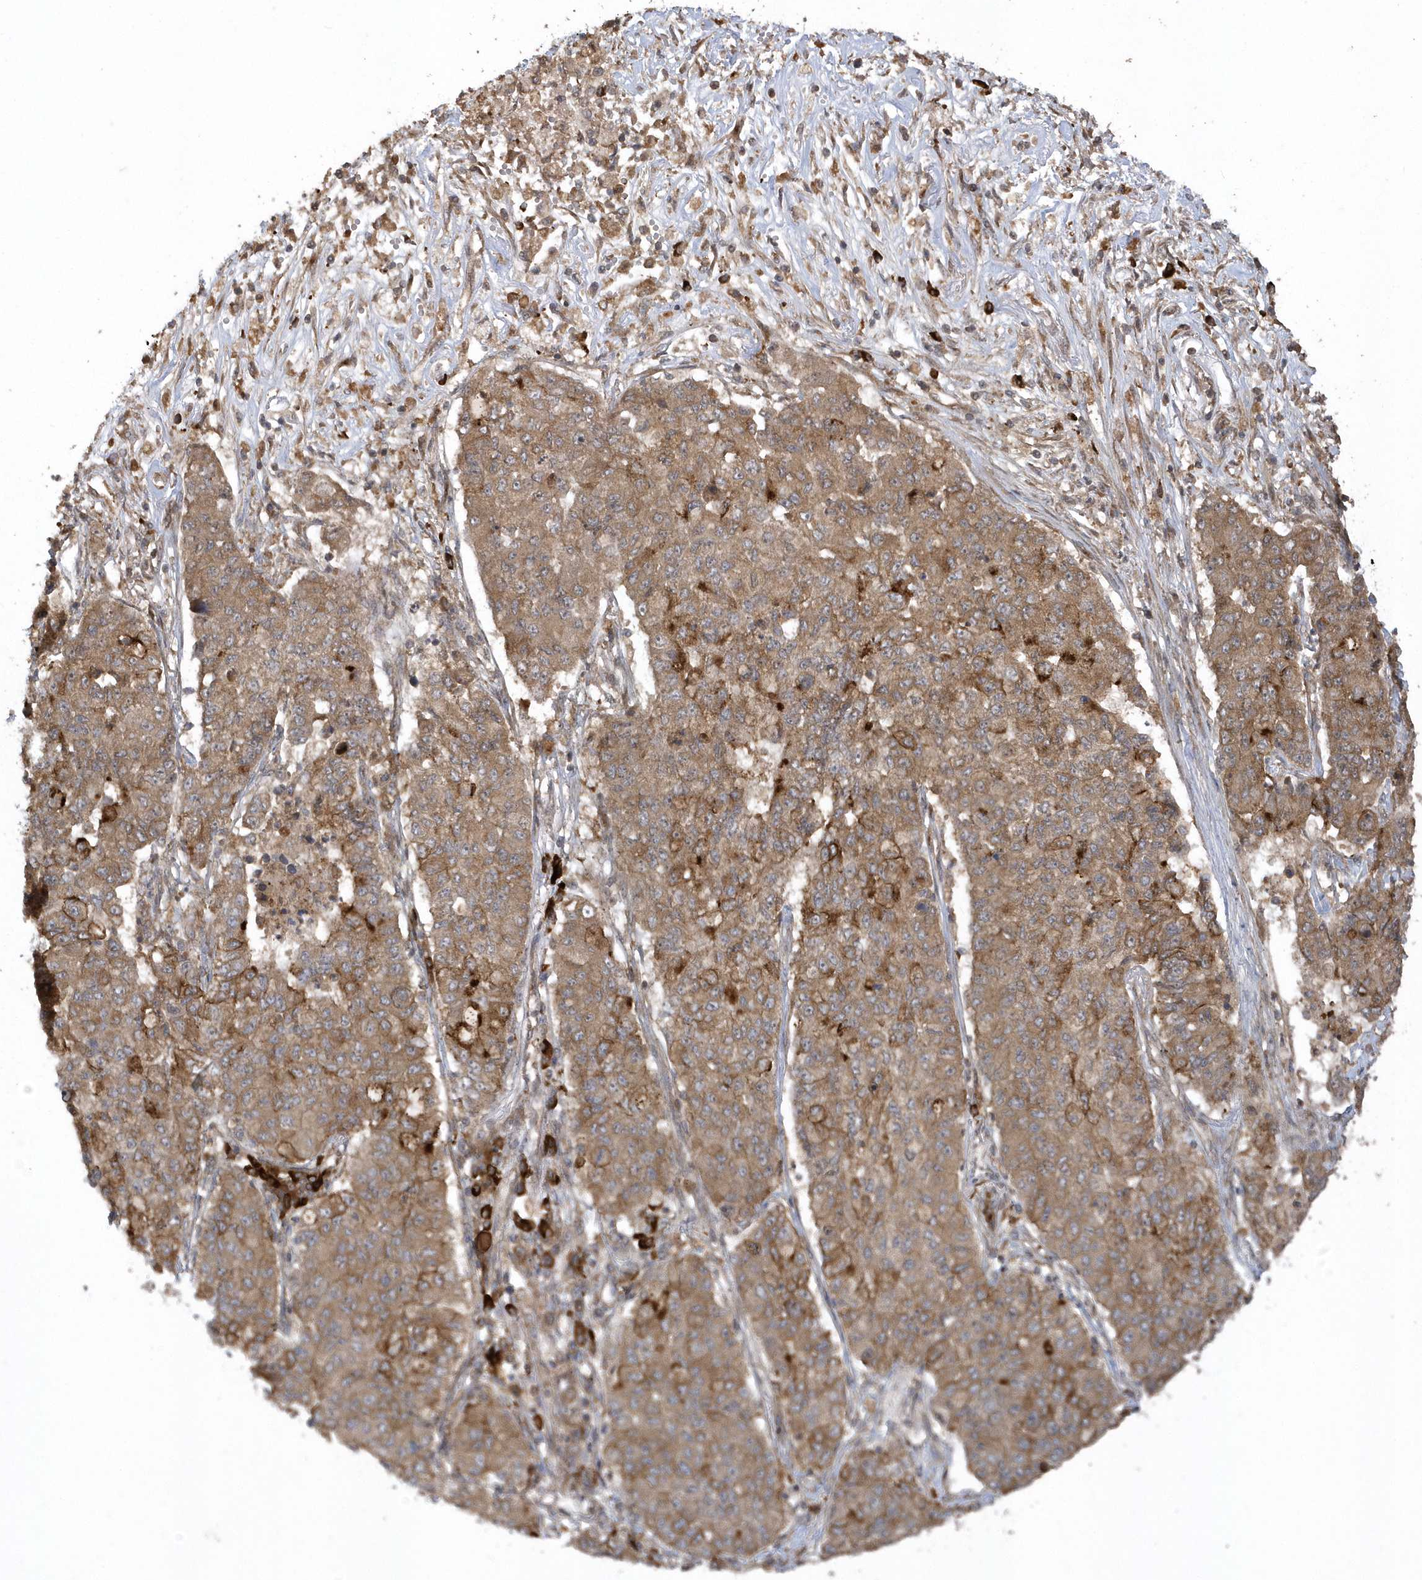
{"staining": {"intensity": "moderate", "quantity": ">75%", "location": "cytoplasmic/membranous"}, "tissue": "lung cancer", "cell_type": "Tumor cells", "image_type": "cancer", "snomed": [{"axis": "morphology", "description": "Squamous cell carcinoma, NOS"}, {"axis": "topography", "description": "Lung"}], "caption": "Protein expression analysis of squamous cell carcinoma (lung) displays moderate cytoplasmic/membranous expression in approximately >75% of tumor cells.", "gene": "HERPUD1", "patient": {"sex": "male", "age": 74}}